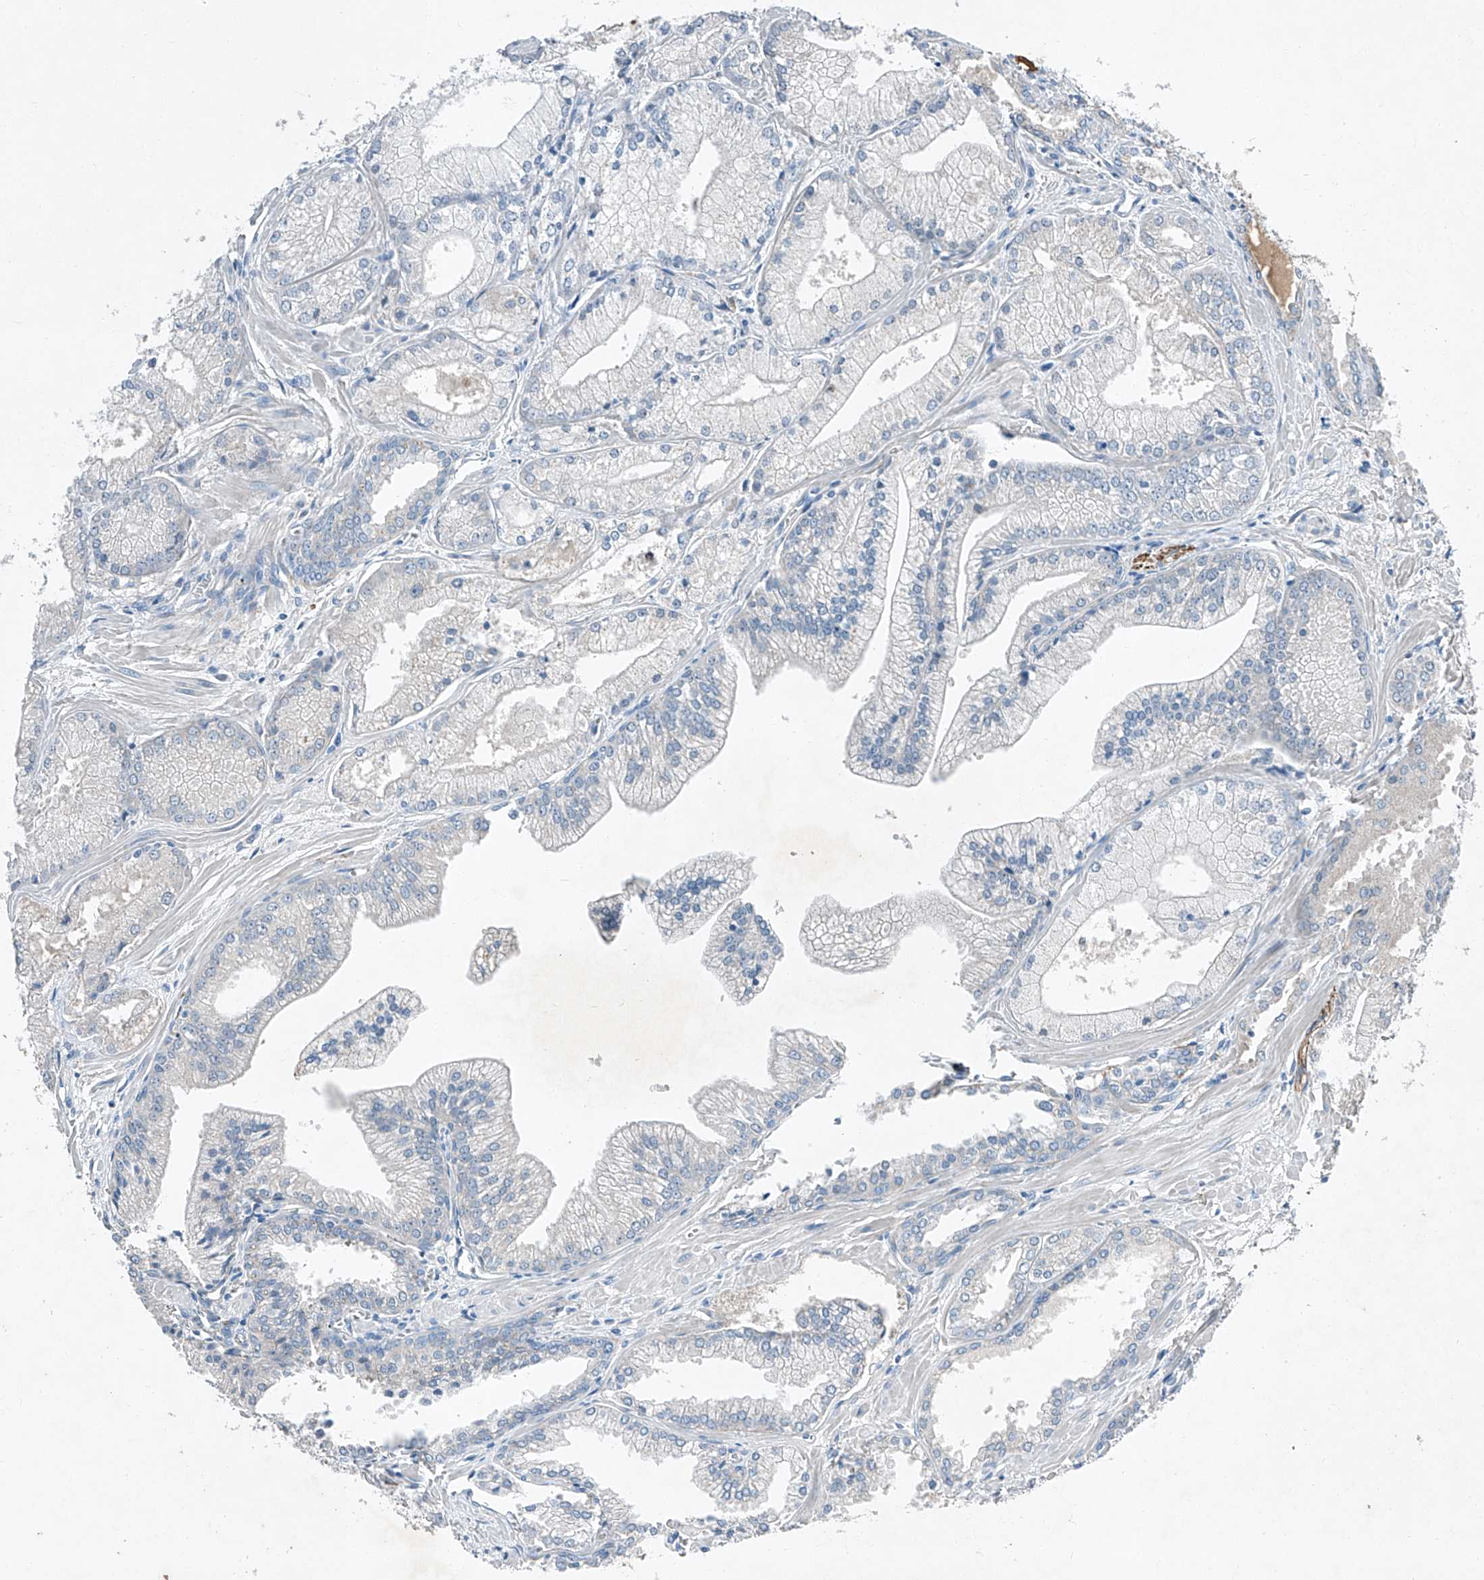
{"staining": {"intensity": "negative", "quantity": "none", "location": "none"}, "tissue": "prostate cancer", "cell_type": "Tumor cells", "image_type": "cancer", "snomed": [{"axis": "morphology", "description": "Adenocarcinoma, Low grade"}, {"axis": "topography", "description": "Prostate"}], "caption": "This is an immunohistochemistry (IHC) photomicrograph of human prostate cancer (adenocarcinoma (low-grade)). There is no positivity in tumor cells.", "gene": "MDGA1", "patient": {"sex": "male", "age": 67}}